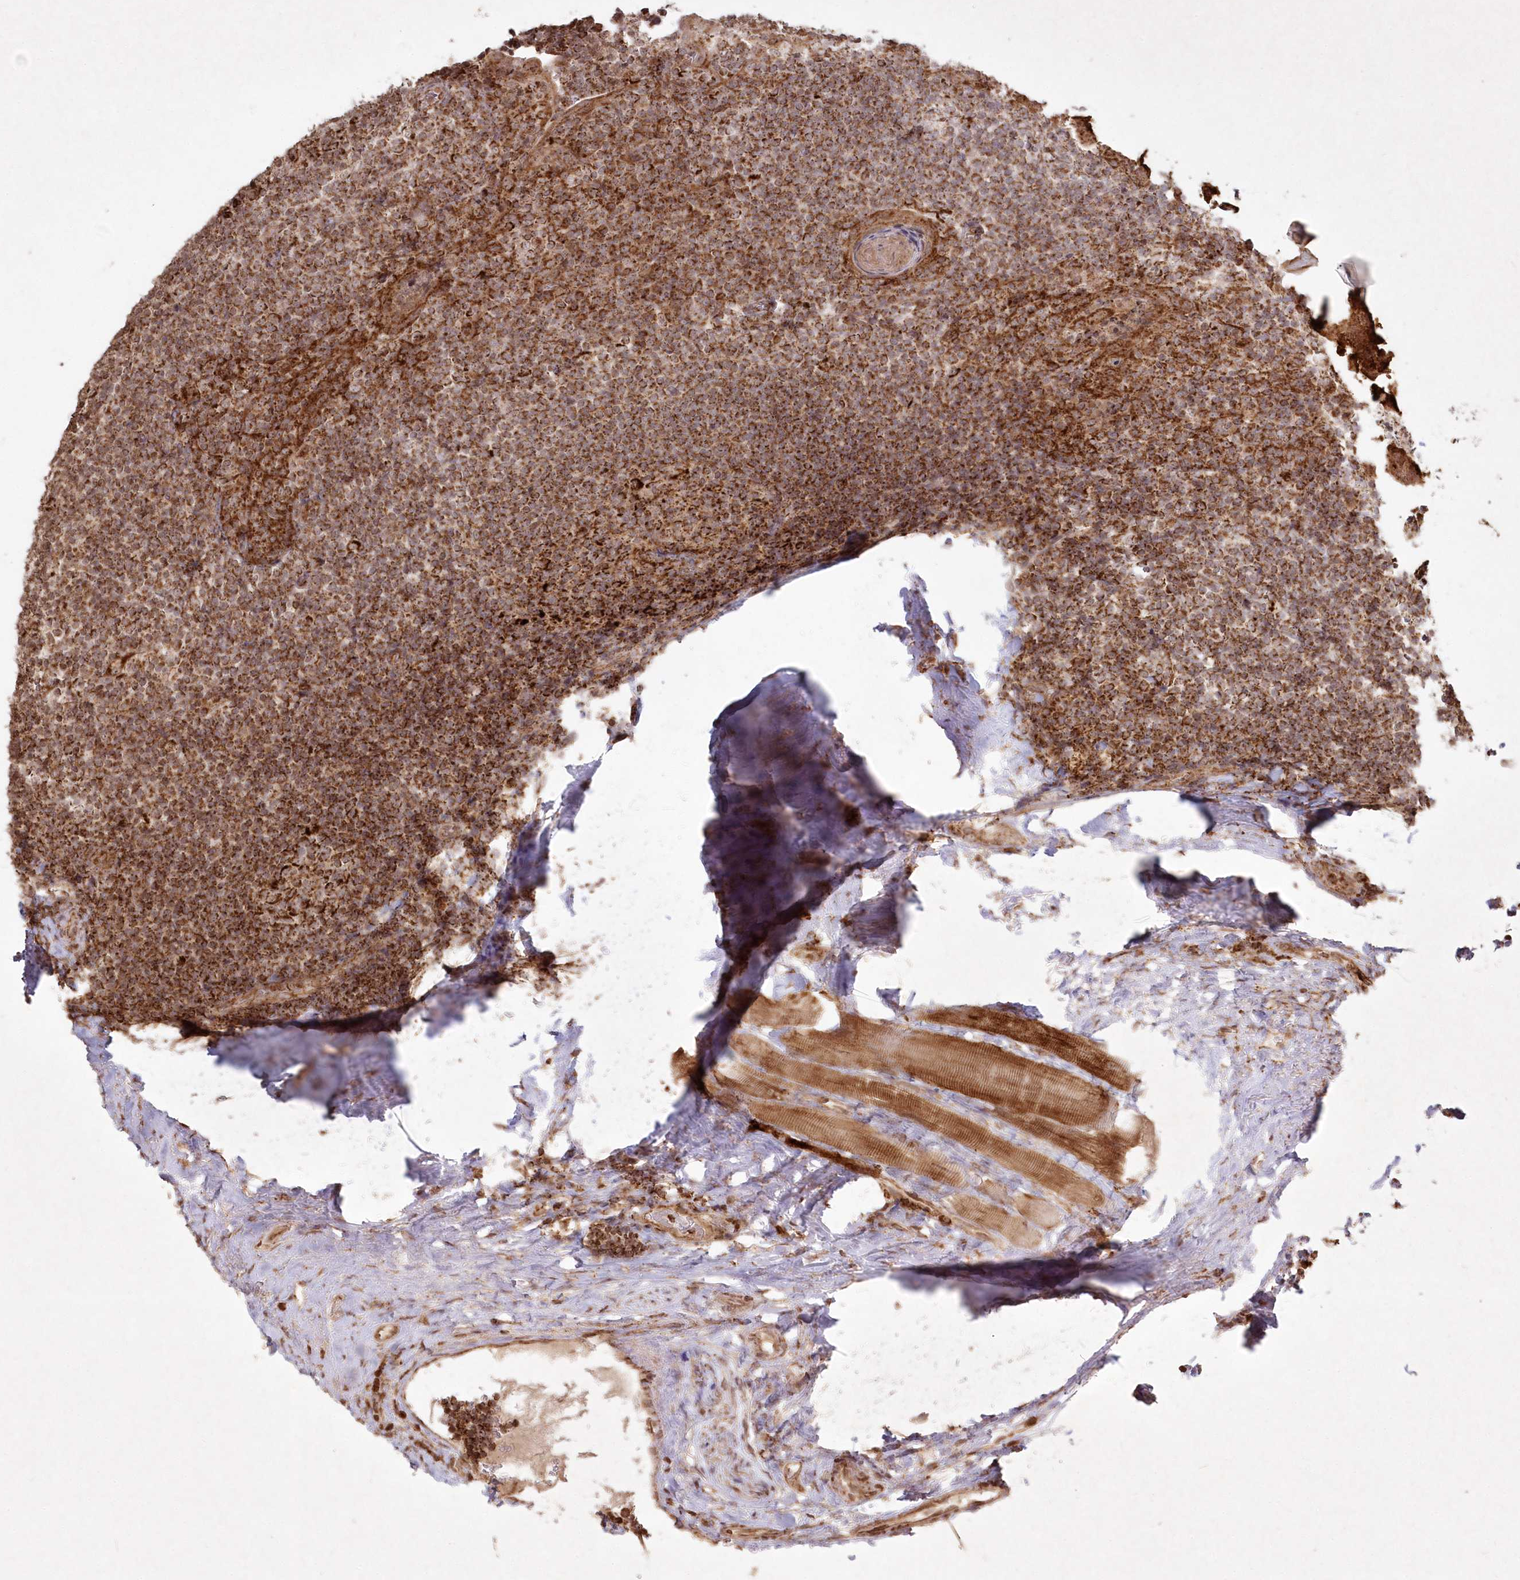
{"staining": {"intensity": "strong", "quantity": "25%-75%", "location": "cytoplasmic/membranous"}, "tissue": "tonsil", "cell_type": "Germinal center cells", "image_type": "normal", "snomed": [{"axis": "morphology", "description": "Normal tissue, NOS"}, {"axis": "topography", "description": "Tonsil"}], "caption": "Immunohistochemical staining of unremarkable human tonsil shows high levels of strong cytoplasmic/membranous expression in approximately 25%-75% of germinal center cells. (Stains: DAB in brown, nuclei in blue, Microscopy: brightfield microscopy at high magnification).", "gene": "LRPPRC", "patient": {"sex": "male", "age": 37}}